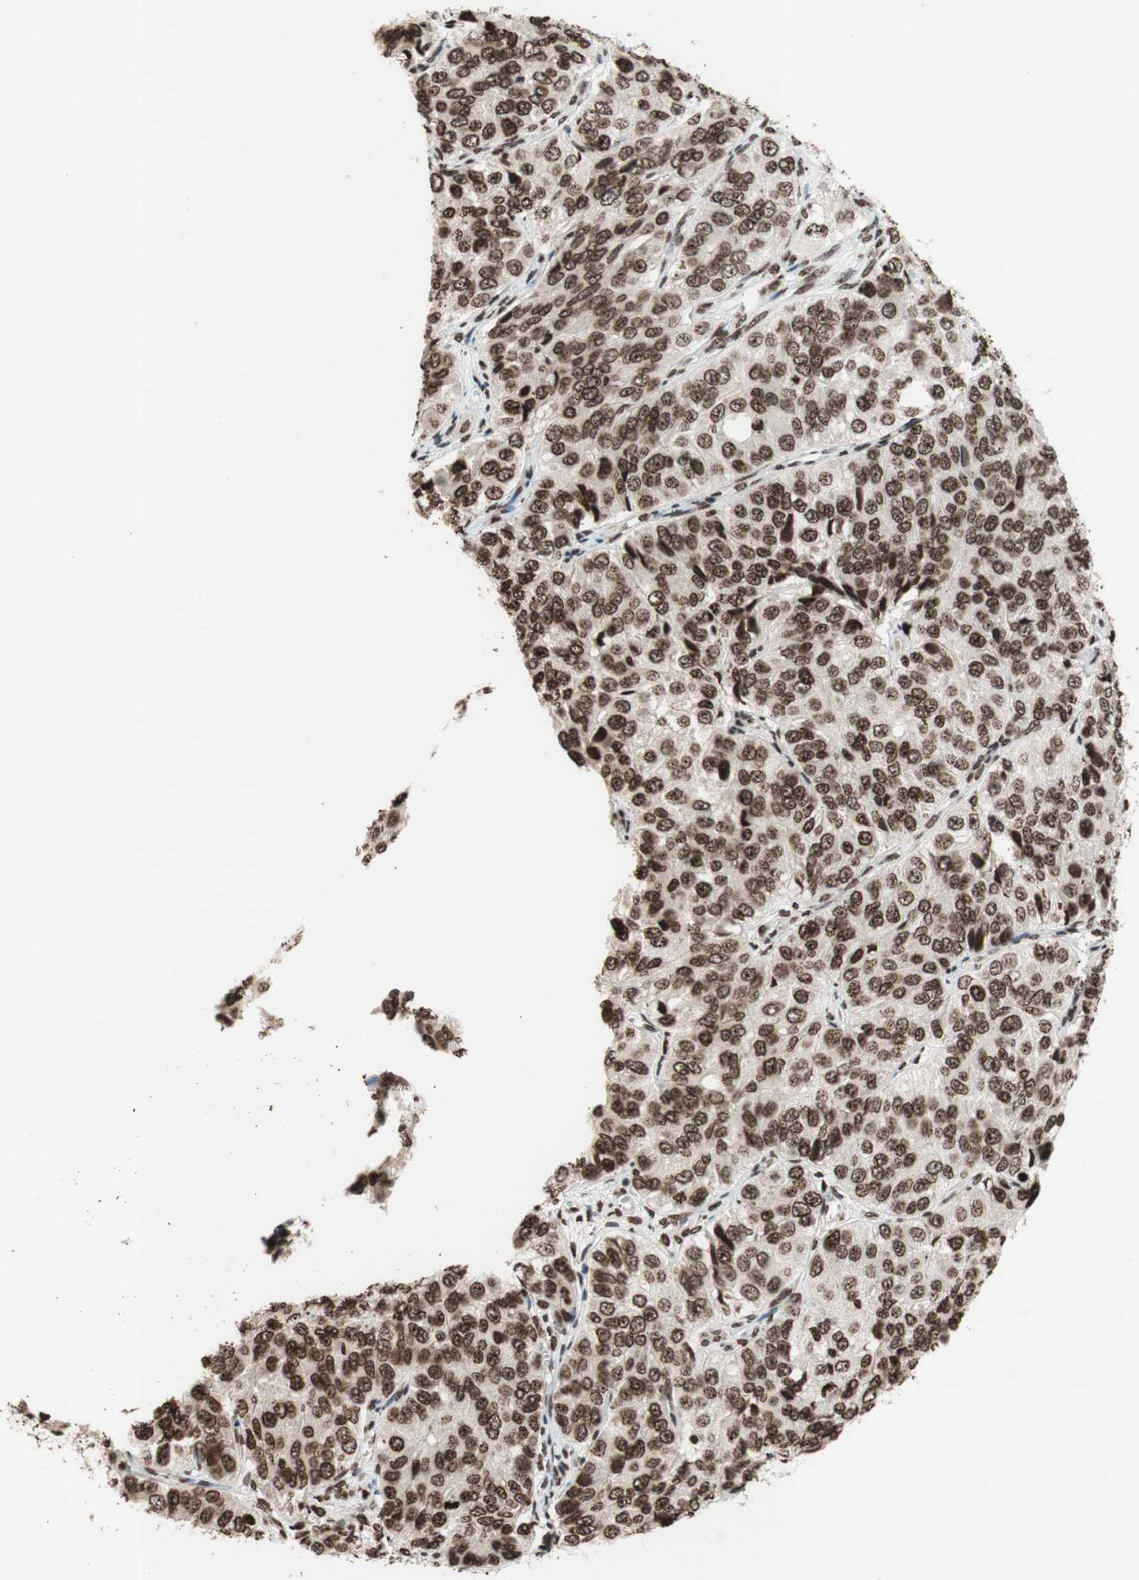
{"staining": {"intensity": "moderate", "quantity": ">75%", "location": "nuclear"}, "tissue": "ovarian cancer", "cell_type": "Tumor cells", "image_type": "cancer", "snomed": [{"axis": "morphology", "description": "Carcinoma, endometroid"}, {"axis": "topography", "description": "Ovary"}], "caption": "Immunohistochemical staining of ovarian cancer (endometroid carcinoma) shows medium levels of moderate nuclear expression in about >75% of tumor cells. The protein of interest is stained brown, and the nuclei are stained in blue (DAB (3,3'-diaminobenzidine) IHC with brightfield microscopy, high magnification).", "gene": "NCOA3", "patient": {"sex": "female", "age": 51}}